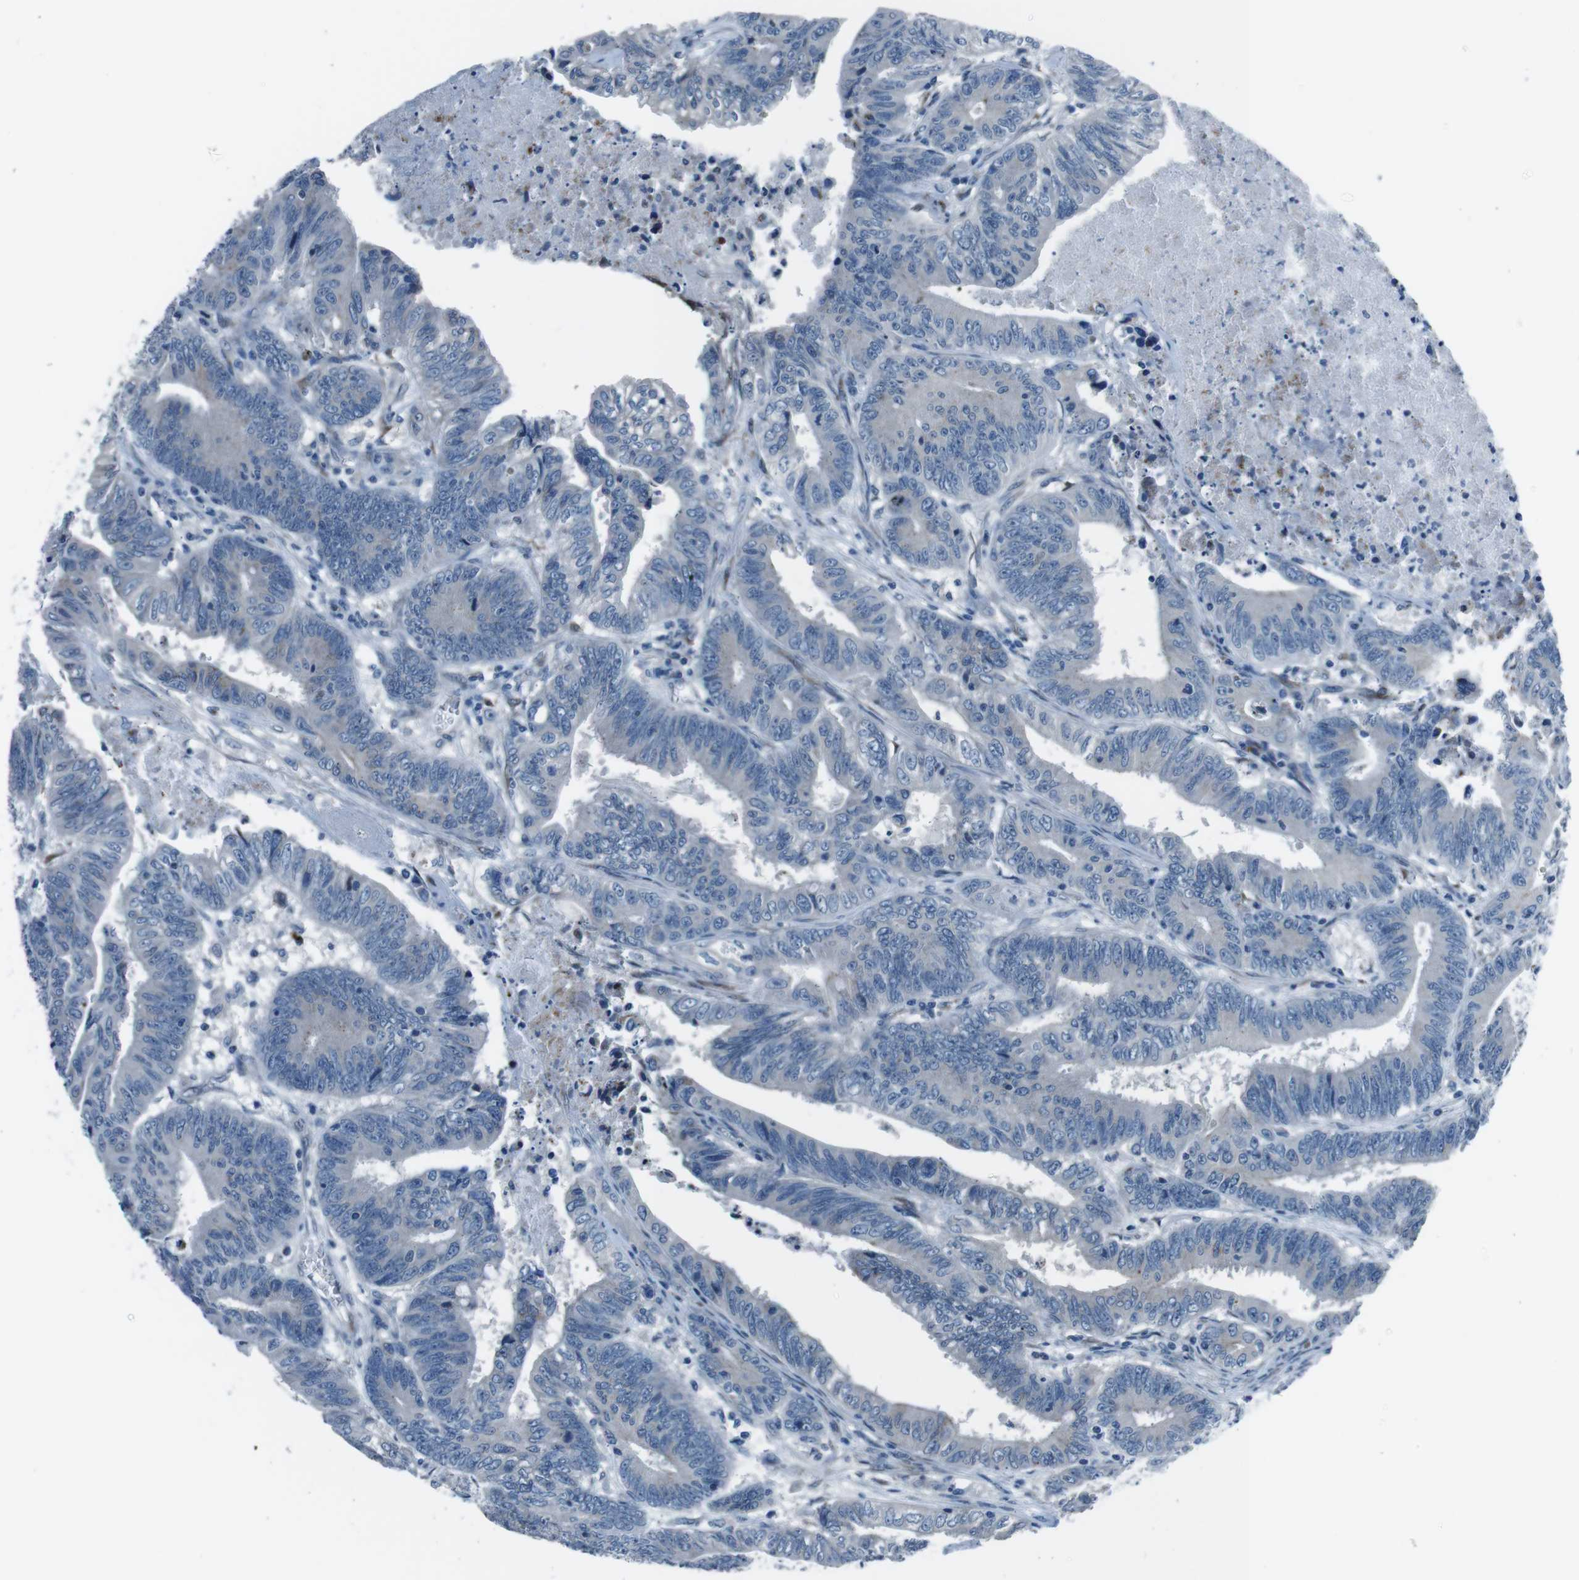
{"staining": {"intensity": "negative", "quantity": "none", "location": "none"}, "tissue": "colorectal cancer", "cell_type": "Tumor cells", "image_type": "cancer", "snomed": [{"axis": "morphology", "description": "Adenocarcinoma, NOS"}, {"axis": "topography", "description": "Colon"}], "caption": "Immunohistochemical staining of human adenocarcinoma (colorectal) shows no significant positivity in tumor cells. (Brightfield microscopy of DAB immunohistochemistry at high magnification).", "gene": "NUCB2", "patient": {"sex": "male", "age": 45}}